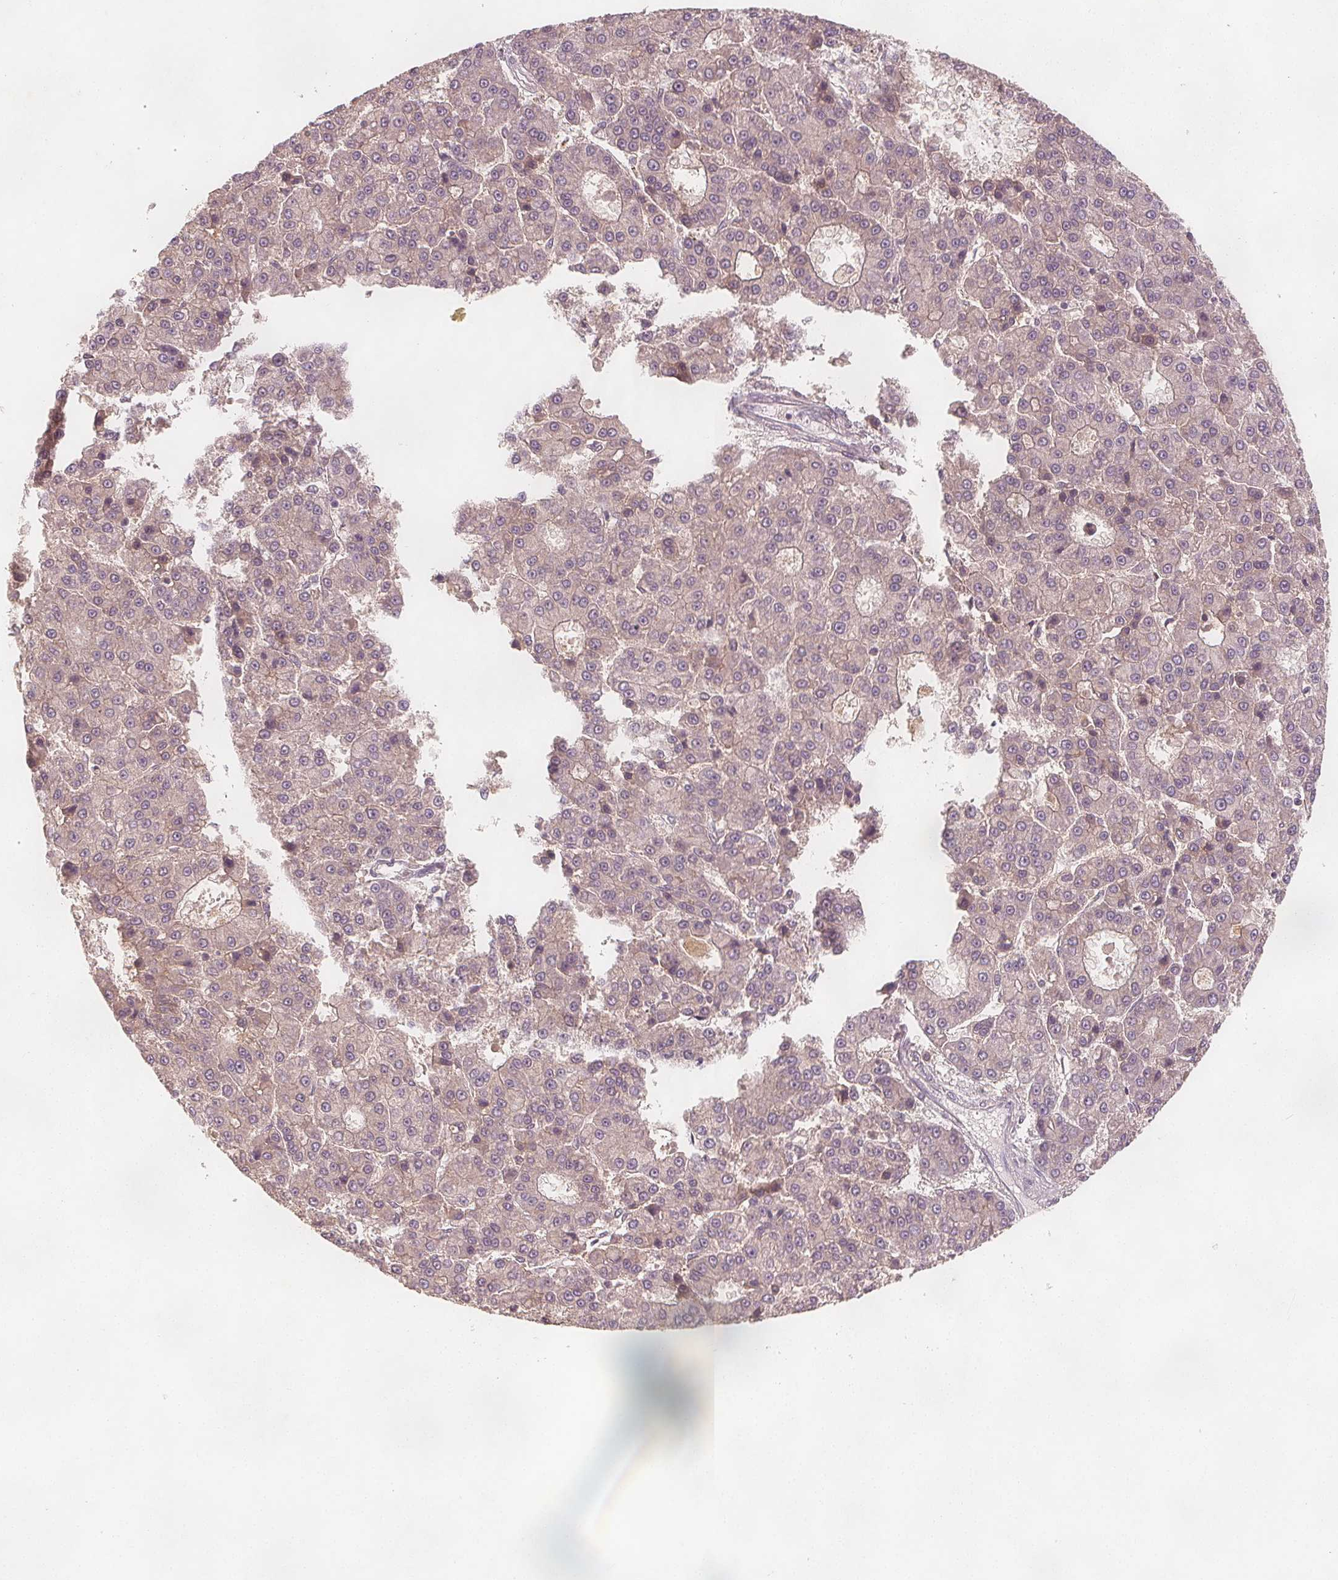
{"staining": {"intensity": "weak", "quantity": "<25%", "location": "cytoplasmic/membranous"}, "tissue": "liver cancer", "cell_type": "Tumor cells", "image_type": "cancer", "snomed": [{"axis": "morphology", "description": "Carcinoma, Hepatocellular, NOS"}, {"axis": "topography", "description": "Liver"}], "caption": "This is an immunohistochemistry (IHC) micrograph of liver cancer. There is no expression in tumor cells.", "gene": "NCSTN", "patient": {"sex": "male", "age": 70}}